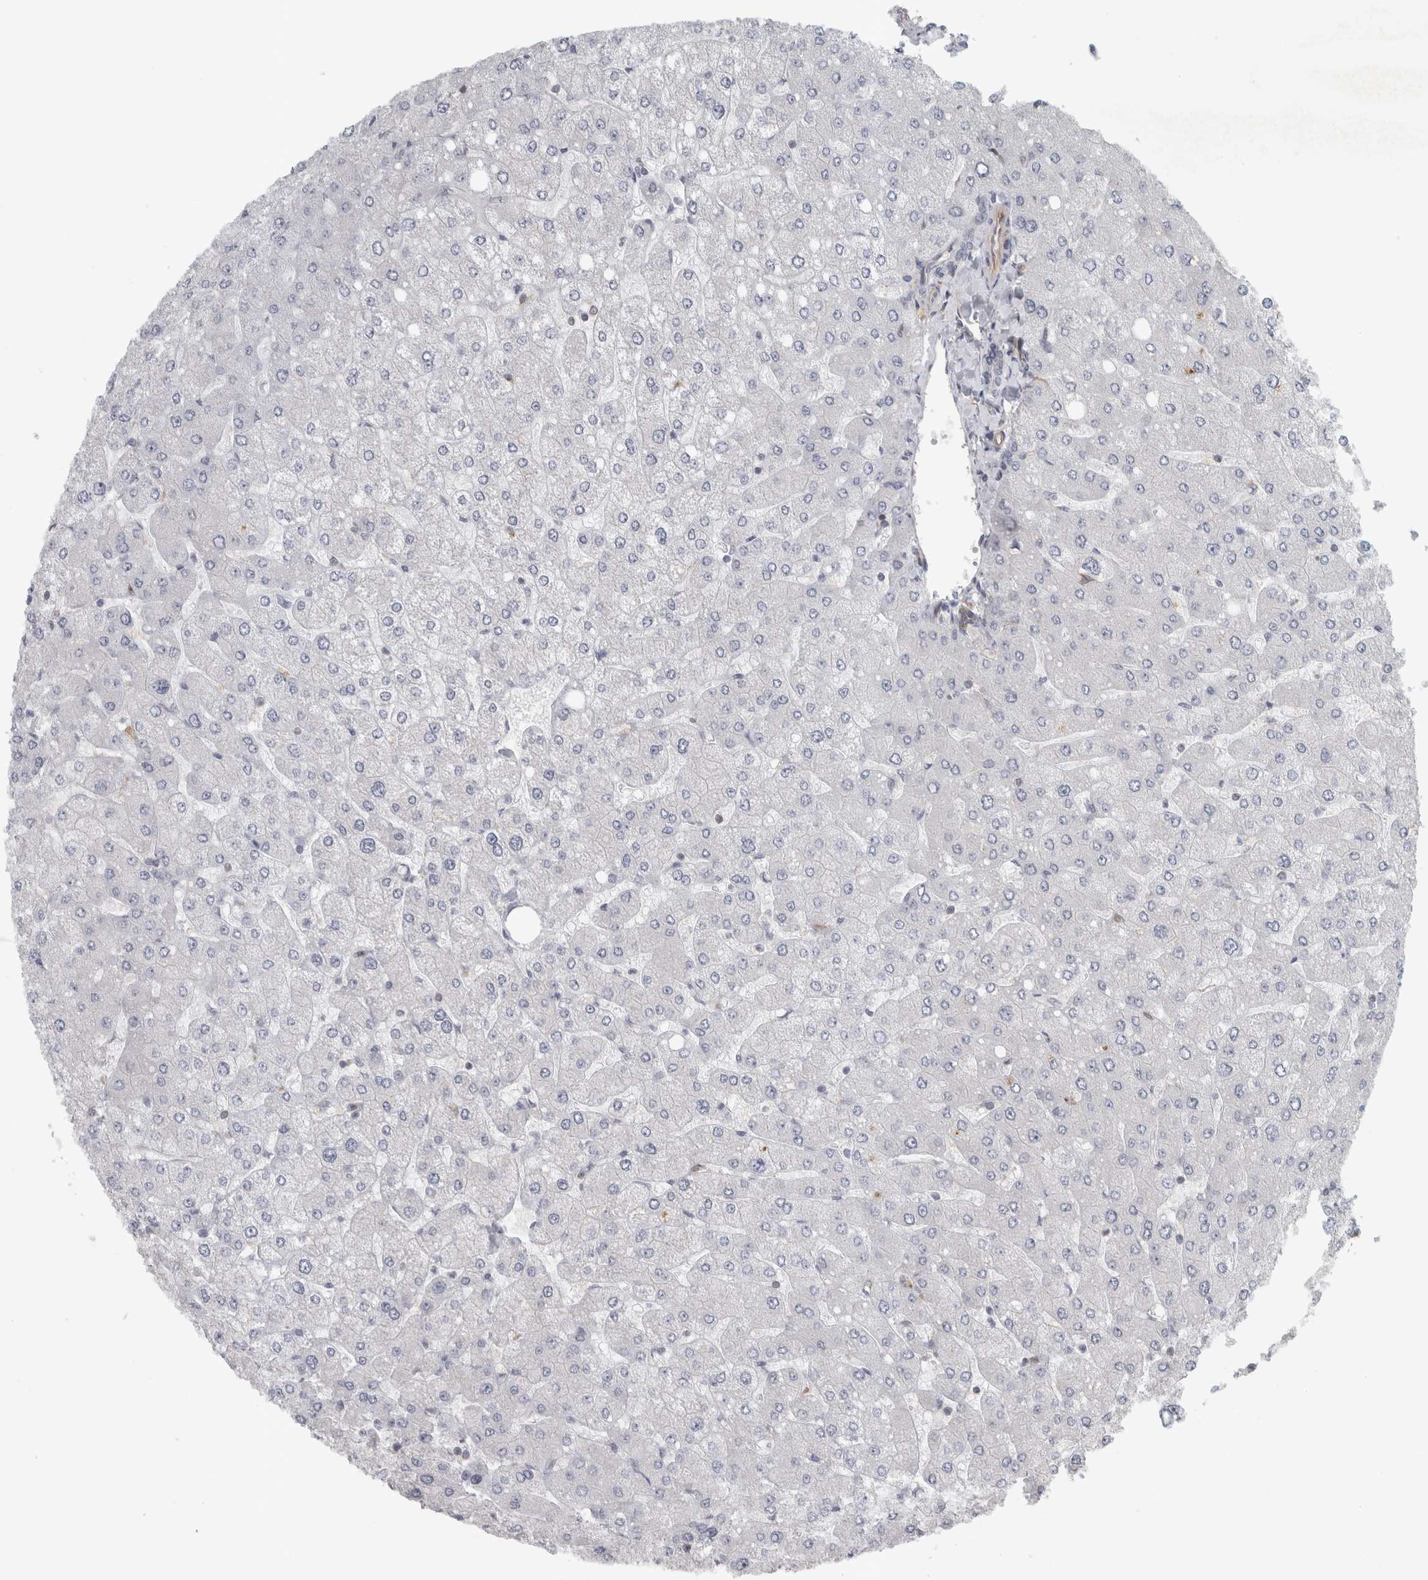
{"staining": {"intensity": "negative", "quantity": "none", "location": "none"}, "tissue": "liver", "cell_type": "Cholangiocytes", "image_type": "normal", "snomed": [{"axis": "morphology", "description": "Normal tissue, NOS"}, {"axis": "topography", "description": "Liver"}], "caption": "This is an immunohistochemistry (IHC) micrograph of normal human liver. There is no staining in cholangiocytes.", "gene": "PEX6", "patient": {"sex": "male", "age": 55}}